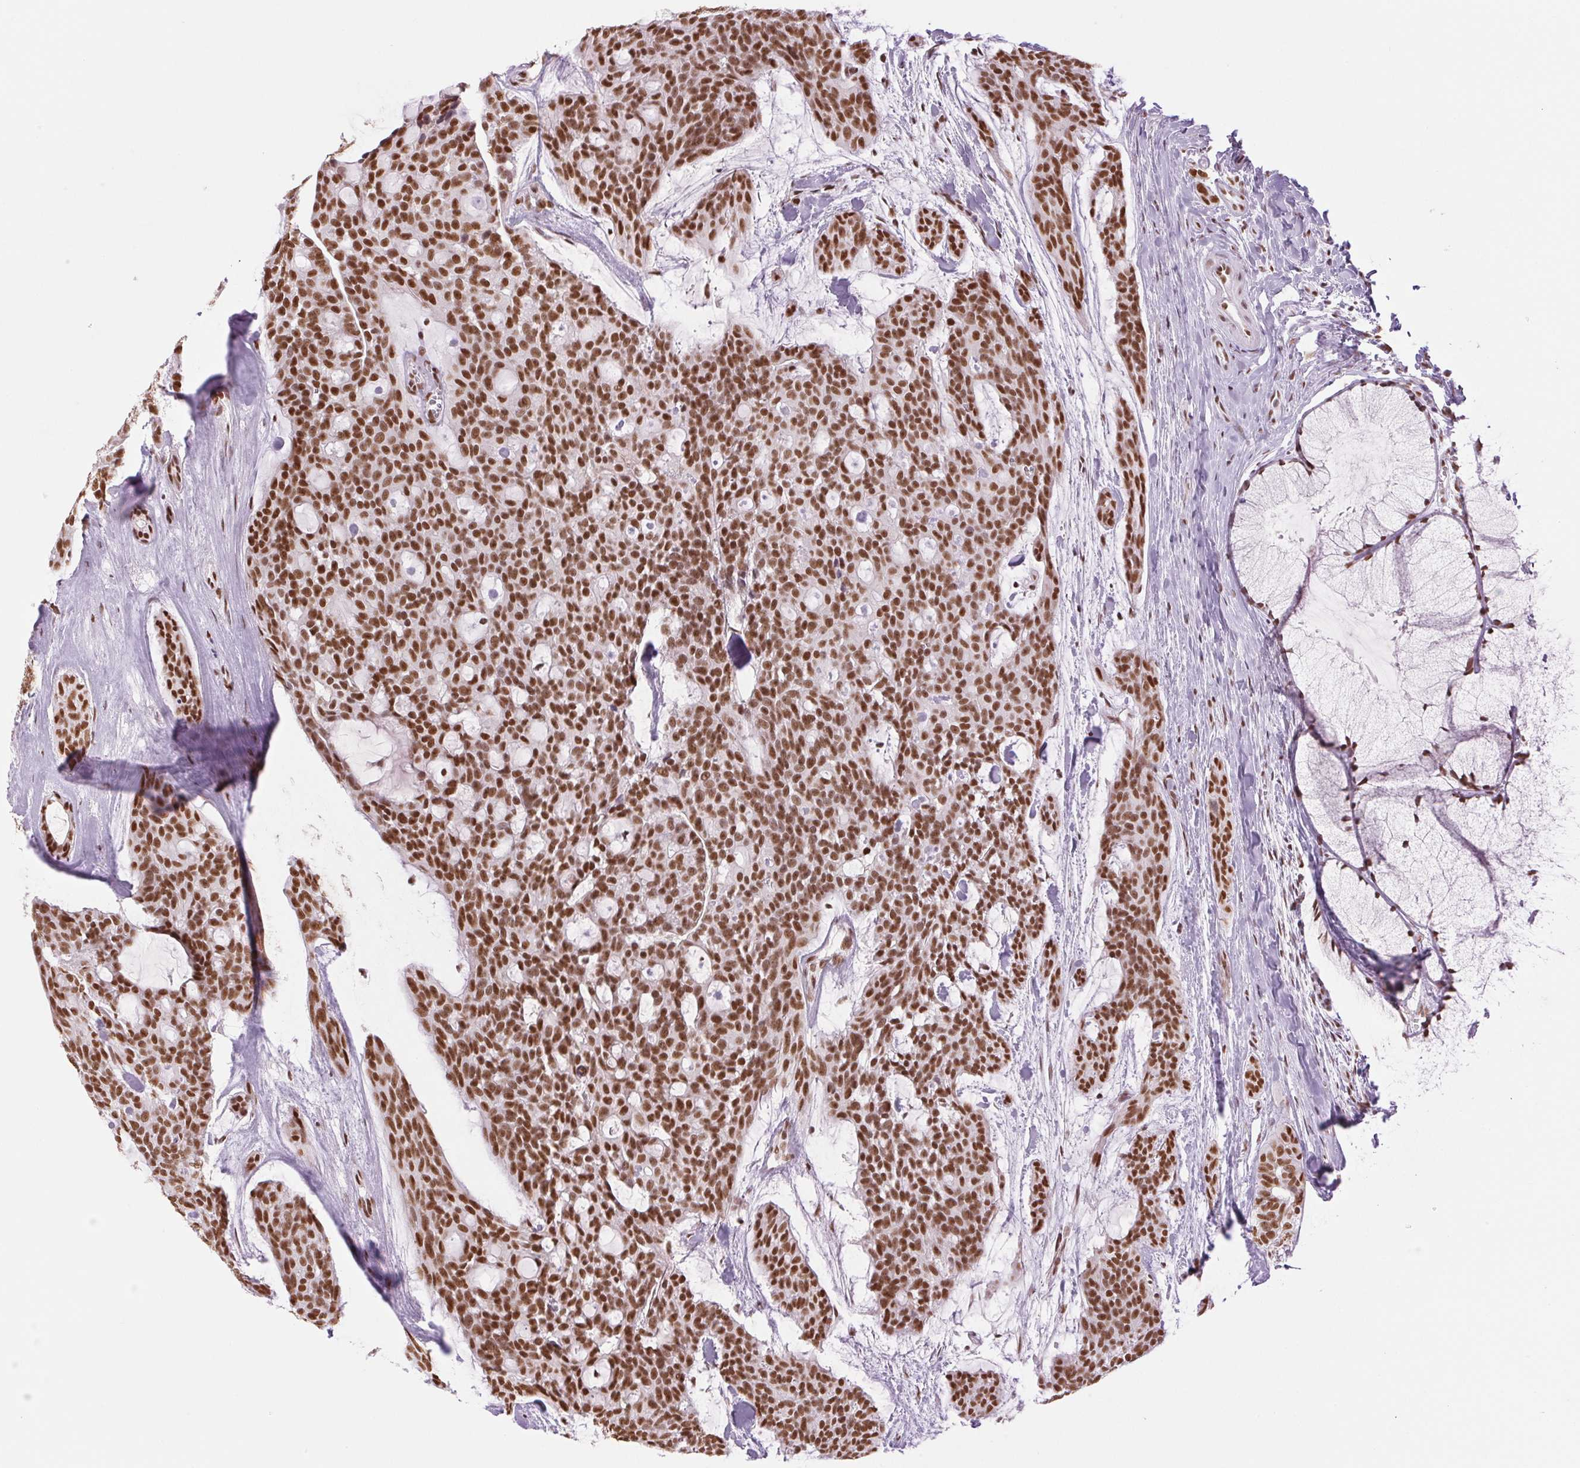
{"staining": {"intensity": "strong", "quantity": ">75%", "location": "nuclear"}, "tissue": "head and neck cancer", "cell_type": "Tumor cells", "image_type": "cancer", "snomed": [{"axis": "morphology", "description": "Adenocarcinoma, NOS"}, {"axis": "topography", "description": "Head-Neck"}], "caption": "Protein staining exhibits strong nuclear expression in about >75% of tumor cells in adenocarcinoma (head and neck).", "gene": "ZFR2", "patient": {"sex": "male", "age": 66}}